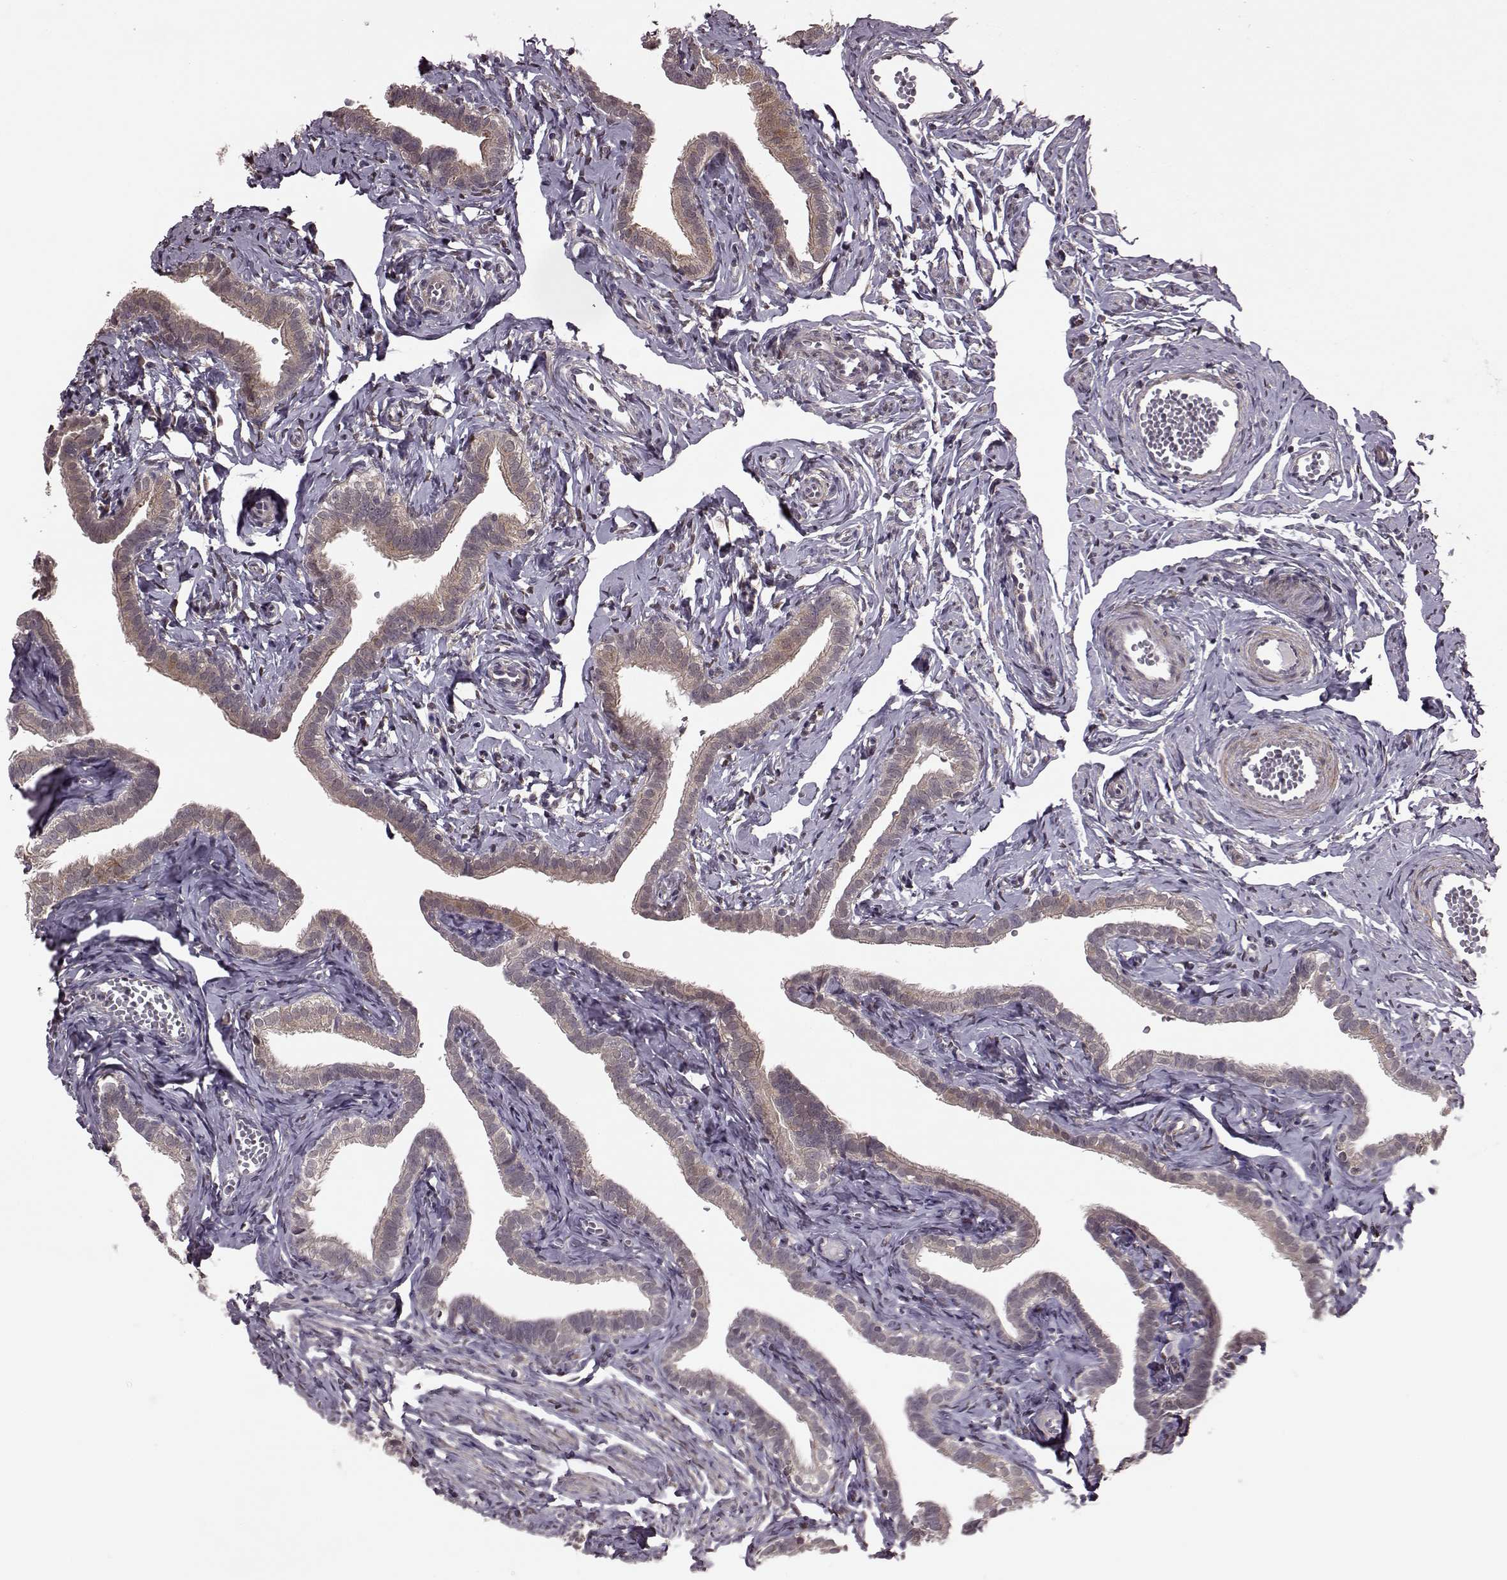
{"staining": {"intensity": "moderate", "quantity": ">75%", "location": "cytoplasmic/membranous"}, "tissue": "fallopian tube", "cell_type": "Glandular cells", "image_type": "normal", "snomed": [{"axis": "morphology", "description": "Normal tissue, NOS"}, {"axis": "topography", "description": "Fallopian tube"}], "caption": "Protein expression analysis of unremarkable human fallopian tube reveals moderate cytoplasmic/membranous positivity in about >75% of glandular cells.", "gene": "FNIP2", "patient": {"sex": "female", "age": 41}}